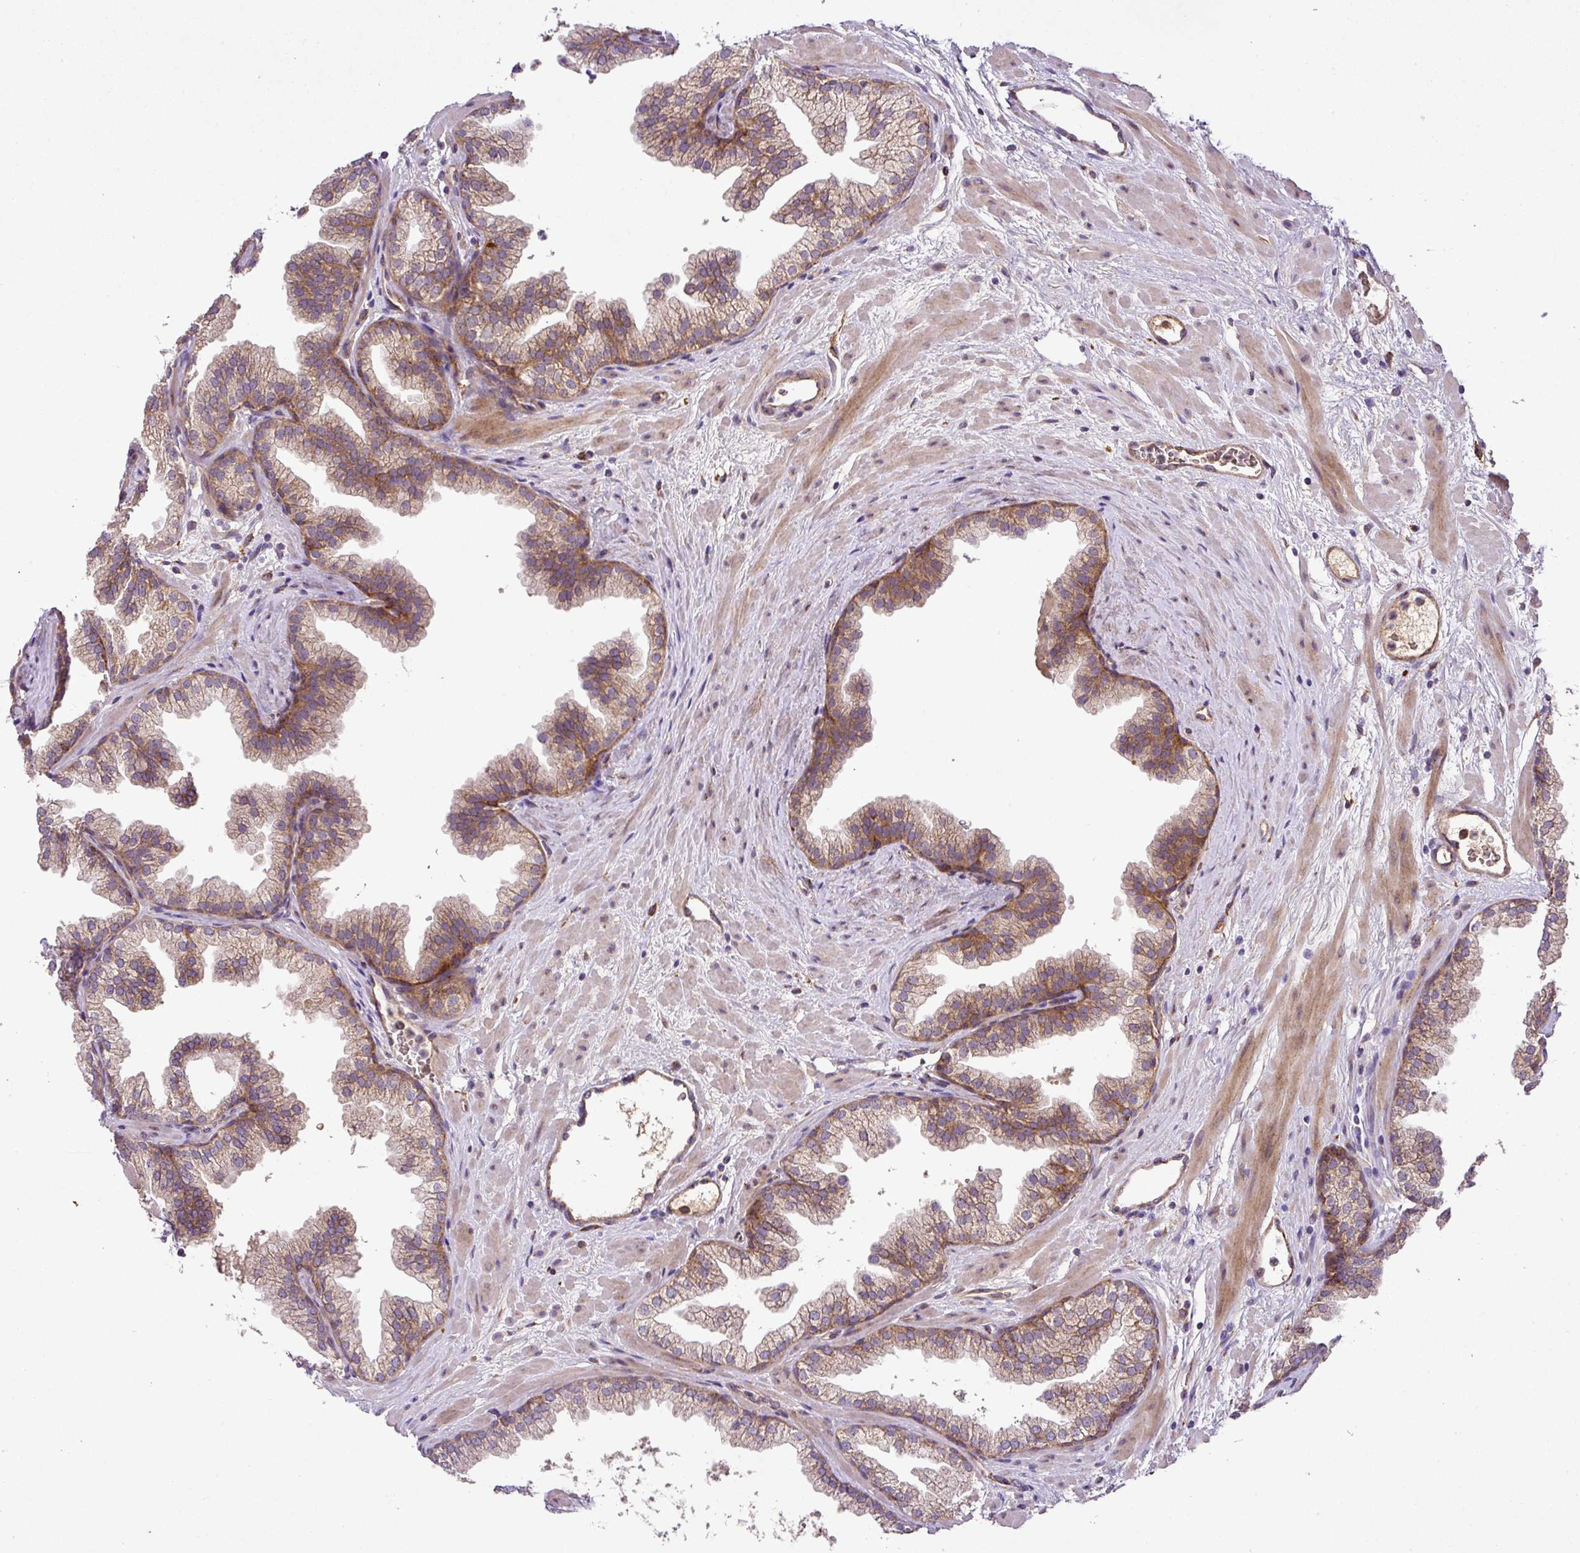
{"staining": {"intensity": "moderate", "quantity": "25%-75%", "location": "cytoplasmic/membranous"}, "tissue": "prostate", "cell_type": "Glandular cells", "image_type": "normal", "snomed": [{"axis": "morphology", "description": "Normal tissue, NOS"}, {"axis": "topography", "description": "Prostate"}], "caption": "Protein expression analysis of benign human prostate reveals moderate cytoplasmic/membranous expression in approximately 25%-75% of glandular cells. Immunohistochemistry stains the protein of interest in brown and the nuclei are stained blue.", "gene": "ZNF513", "patient": {"sex": "male", "age": 37}}